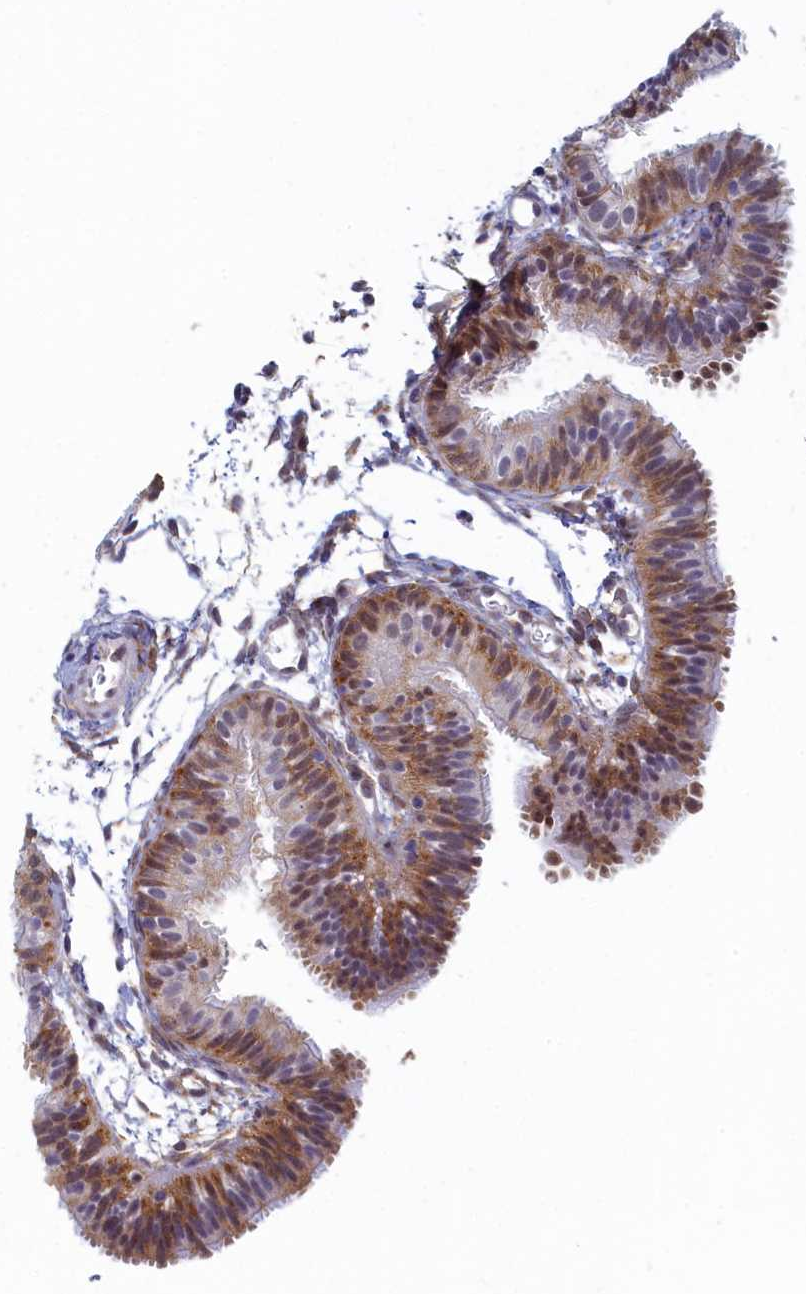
{"staining": {"intensity": "moderate", "quantity": ">75%", "location": "cytoplasmic/membranous,nuclear"}, "tissue": "fallopian tube", "cell_type": "Glandular cells", "image_type": "normal", "snomed": [{"axis": "morphology", "description": "Normal tissue, NOS"}, {"axis": "topography", "description": "Fallopian tube"}], "caption": "High-power microscopy captured an immunohistochemistry image of benign fallopian tube, revealing moderate cytoplasmic/membranous,nuclear expression in about >75% of glandular cells.", "gene": "DNAJC17", "patient": {"sex": "female", "age": 35}}